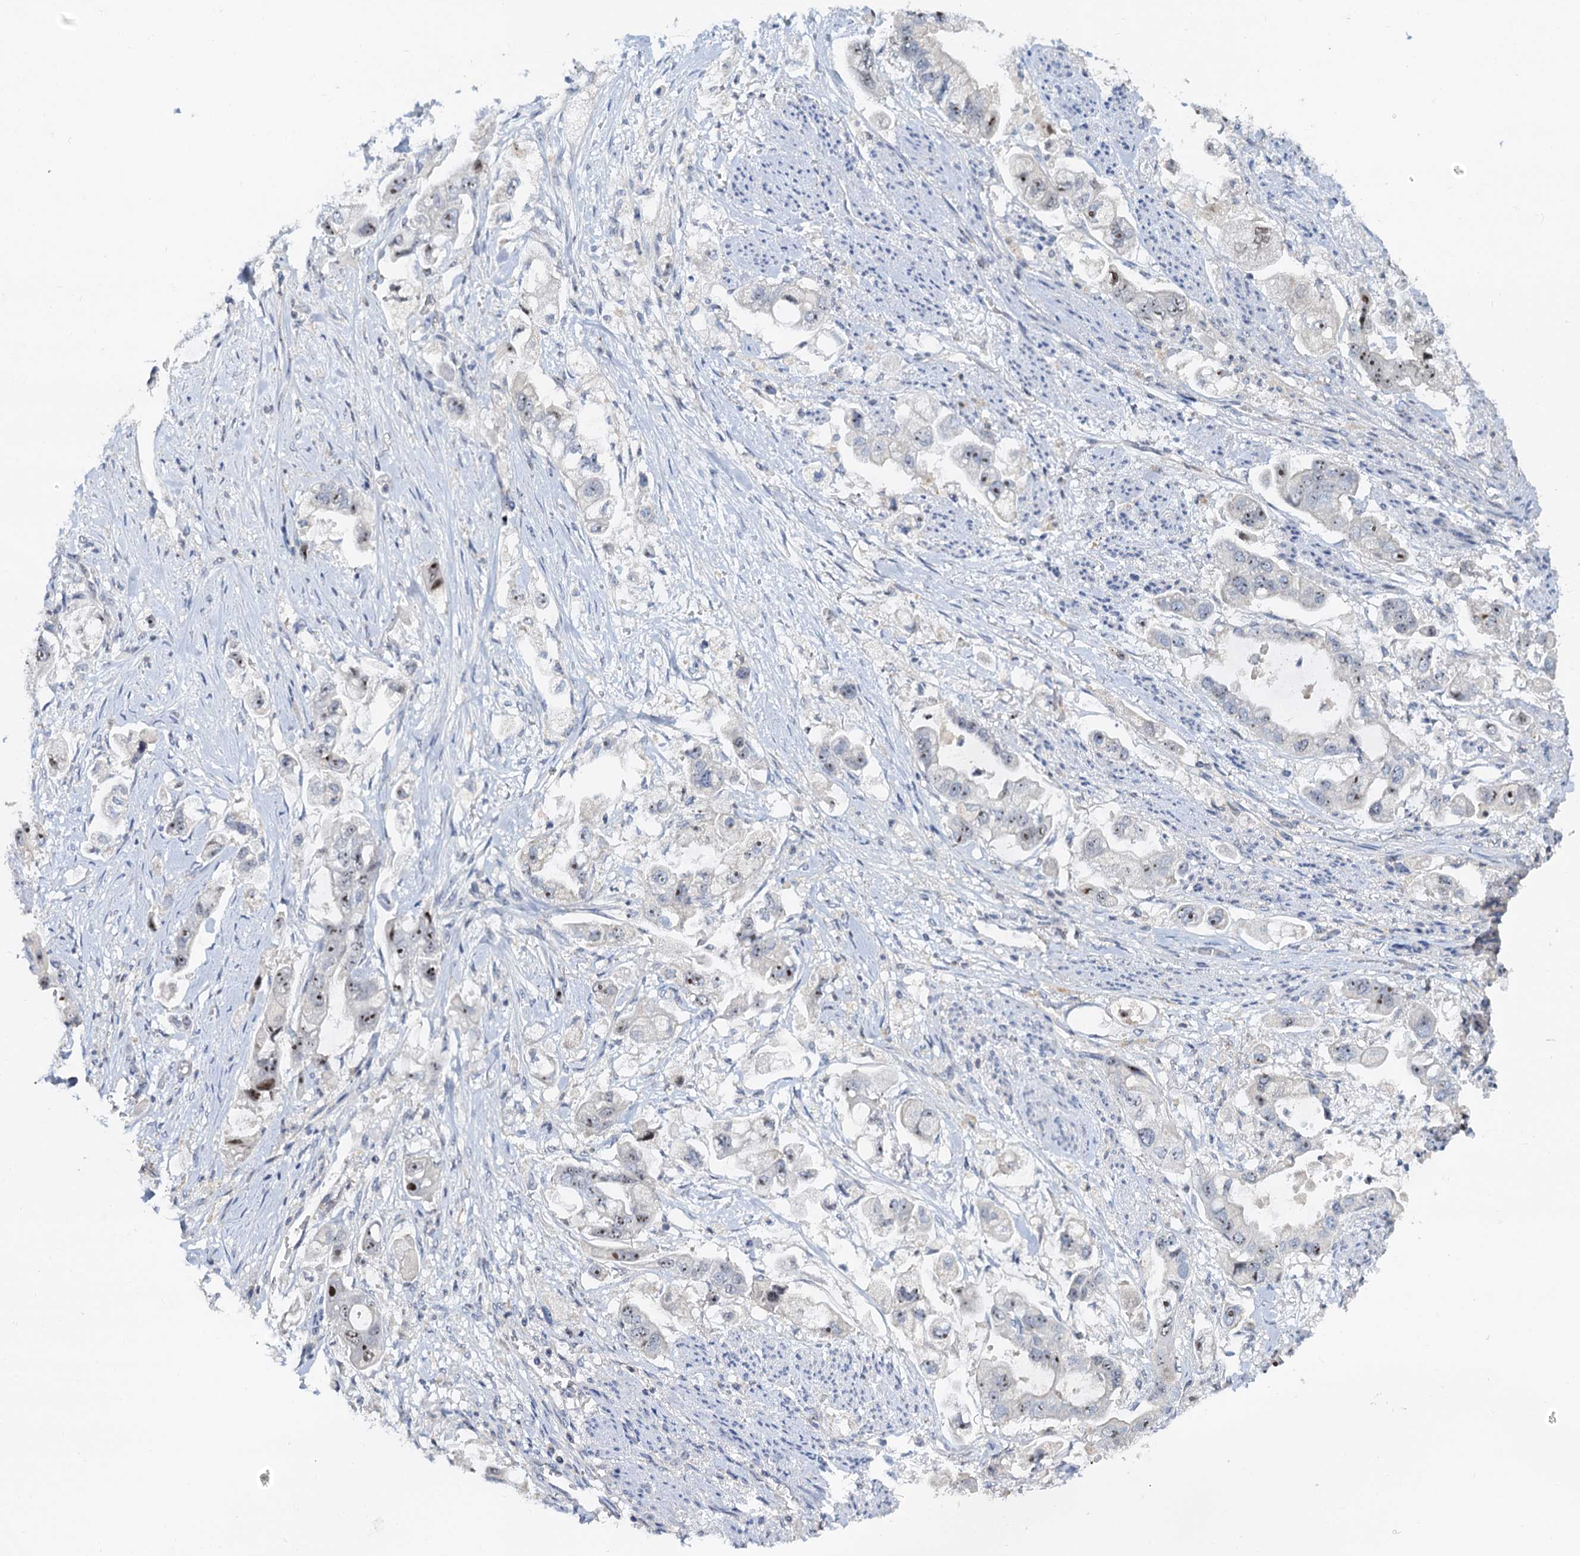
{"staining": {"intensity": "weak", "quantity": "25%-75%", "location": "nuclear"}, "tissue": "stomach cancer", "cell_type": "Tumor cells", "image_type": "cancer", "snomed": [{"axis": "morphology", "description": "Adenocarcinoma, NOS"}, {"axis": "topography", "description": "Stomach"}], "caption": "This image reveals immunohistochemistry (IHC) staining of human stomach cancer, with low weak nuclear expression in approximately 25%-75% of tumor cells.", "gene": "NOP2", "patient": {"sex": "male", "age": 62}}